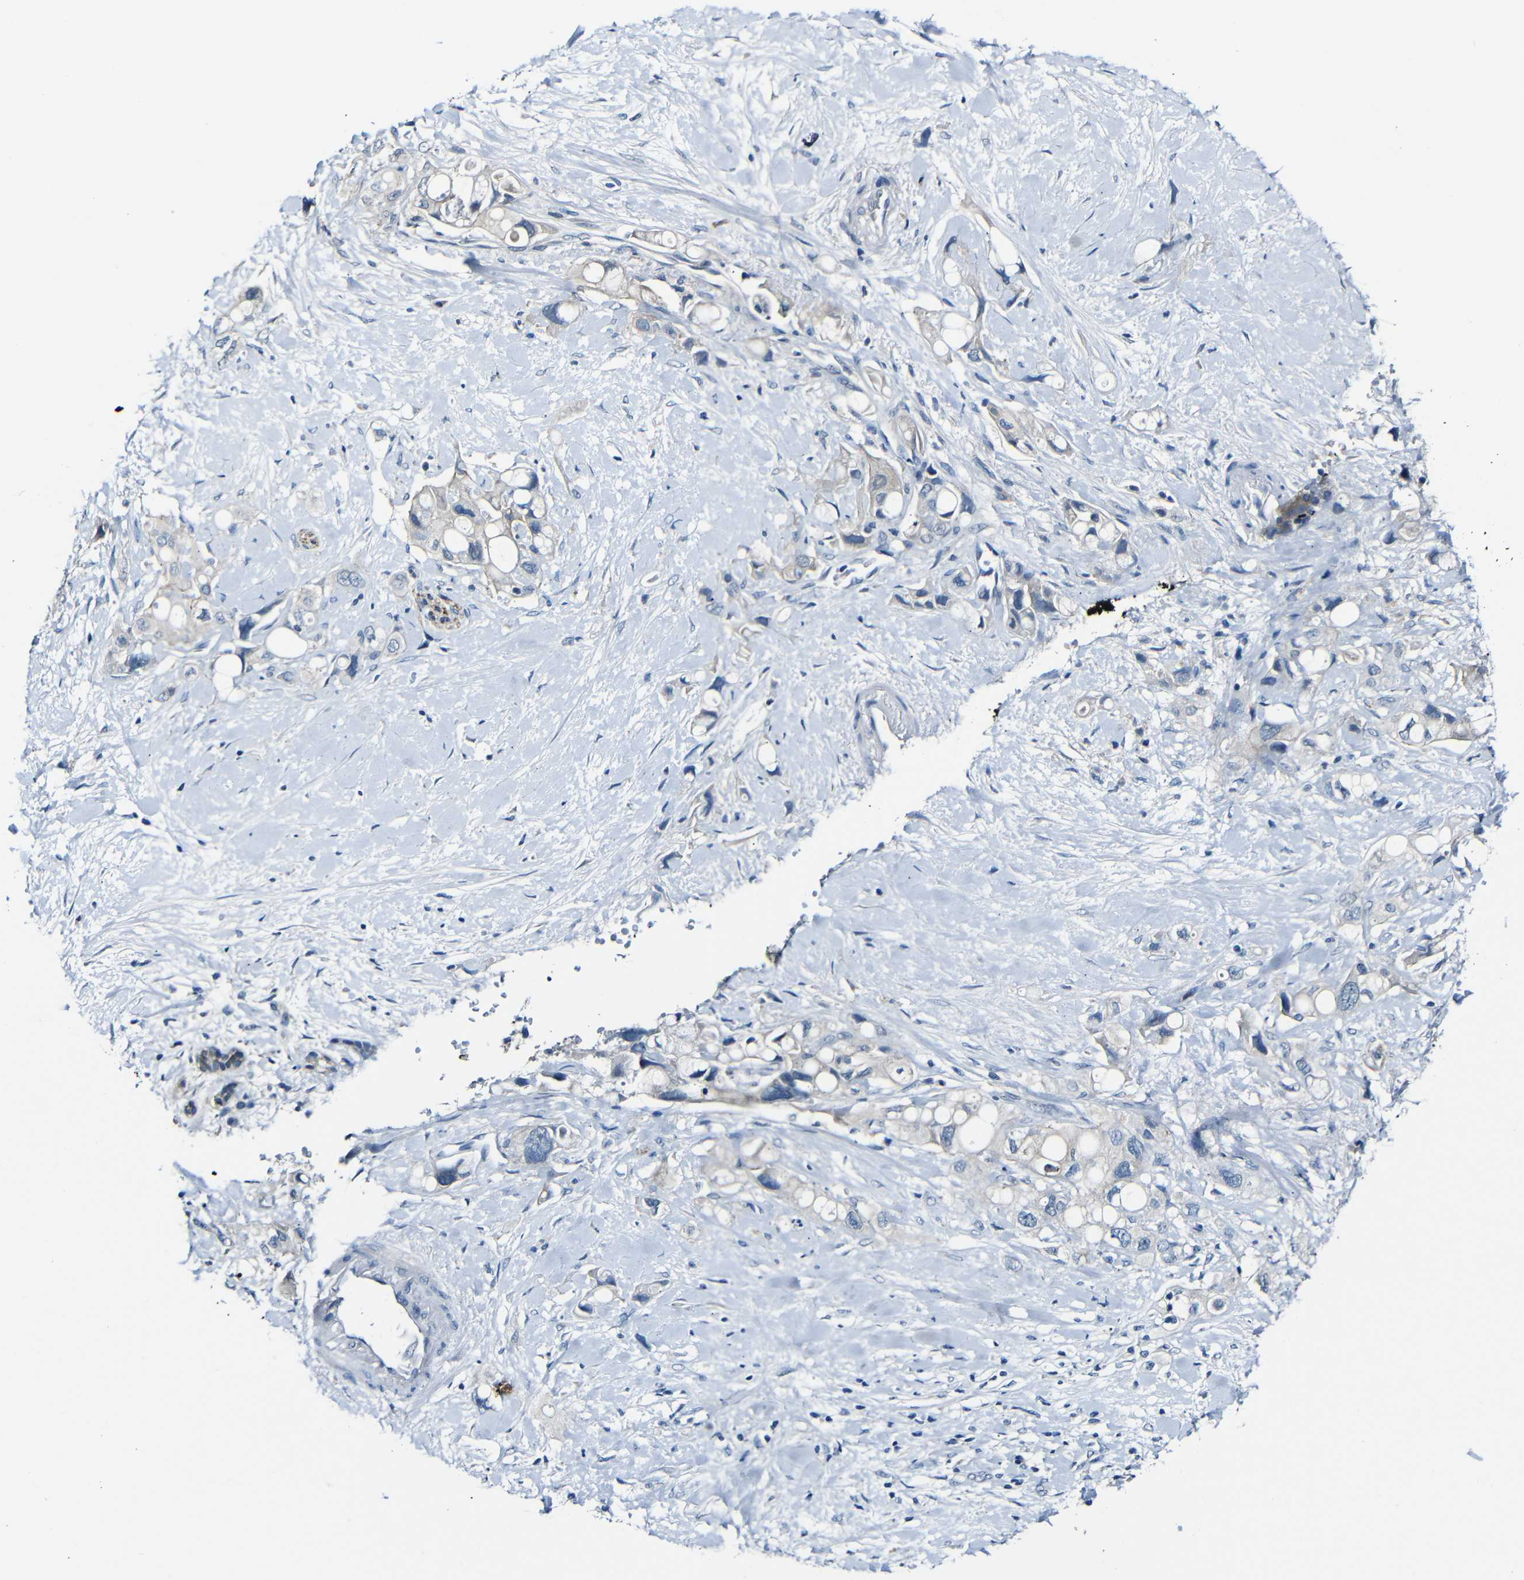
{"staining": {"intensity": "negative", "quantity": "none", "location": "none"}, "tissue": "pancreatic cancer", "cell_type": "Tumor cells", "image_type": "cancer", "snomed": [{"axis": "morphology", "description": "Adenocarcinoma, NOS"}, {"axis": "topography", "description": "Pancreas"}], "caption": "Histopathology image shows no protein staining in tumor cells of adenocarcinoma (pancreatic) tissue. (Immunohistochemistry, brightfield microscopy, high magnification).", "gene": "ANK3", "patient": {"sex": "female", "age": 56}}